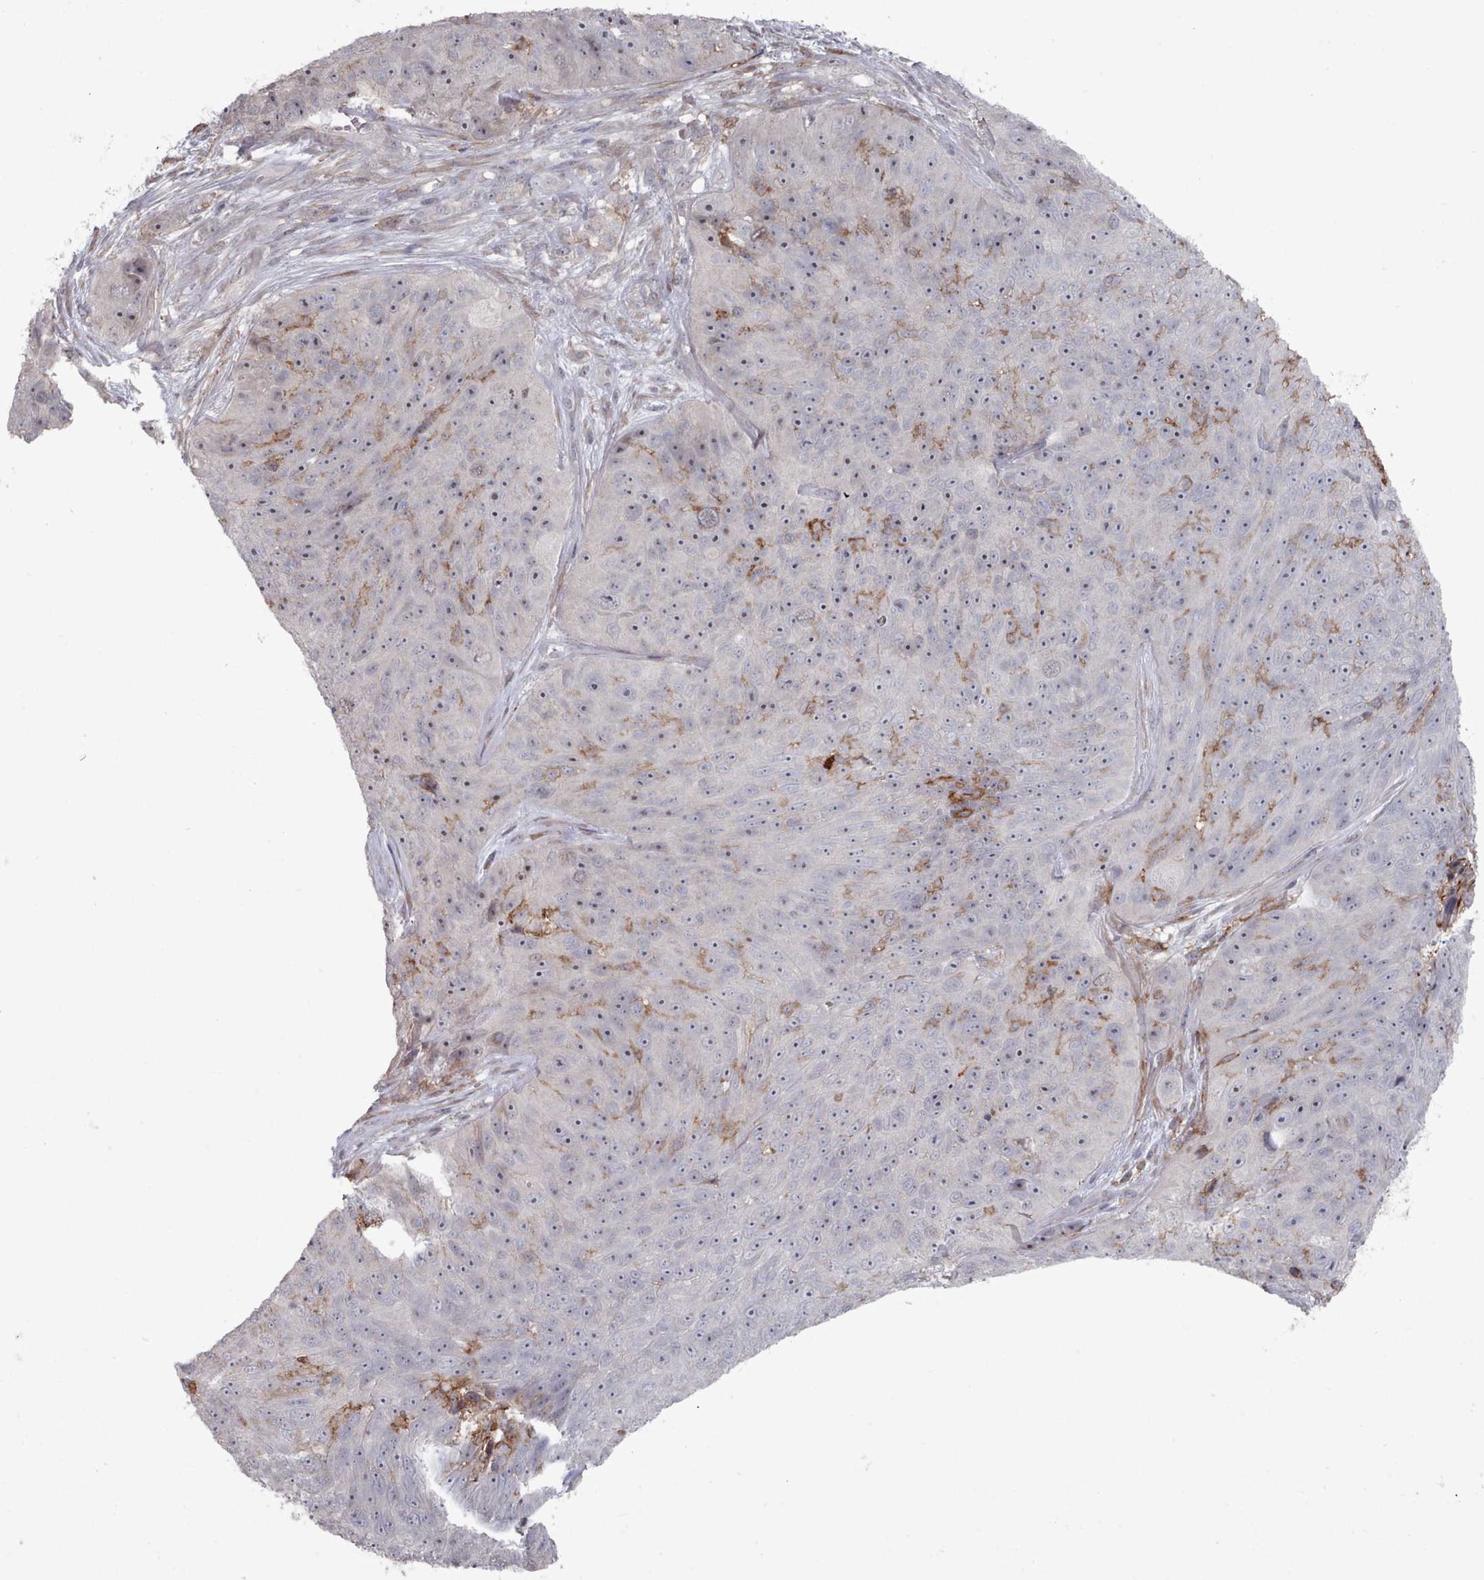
{"staining": {"intensity": "negative", "quantity": "none", "location": "none"}, "tissue": "skin cancer", "cell_type": "Tumor cells", "image_type": "cancer", "snomed": [{"axis": "morphology", "description": "Squamous cell carcinoma, NOS"}, {"axis": "topography", "description": "Skin"}], "caption": "An immunohistochemistry photomicrograph of skin cancer is shown. There is no staining in tumor cells of skin cancer. (DAB (3,3'-diaminobenzidine) immunohistochemistry, high magnification).", "gene": "COL8A2", "patient": {"sex": "female", "age": 87}}